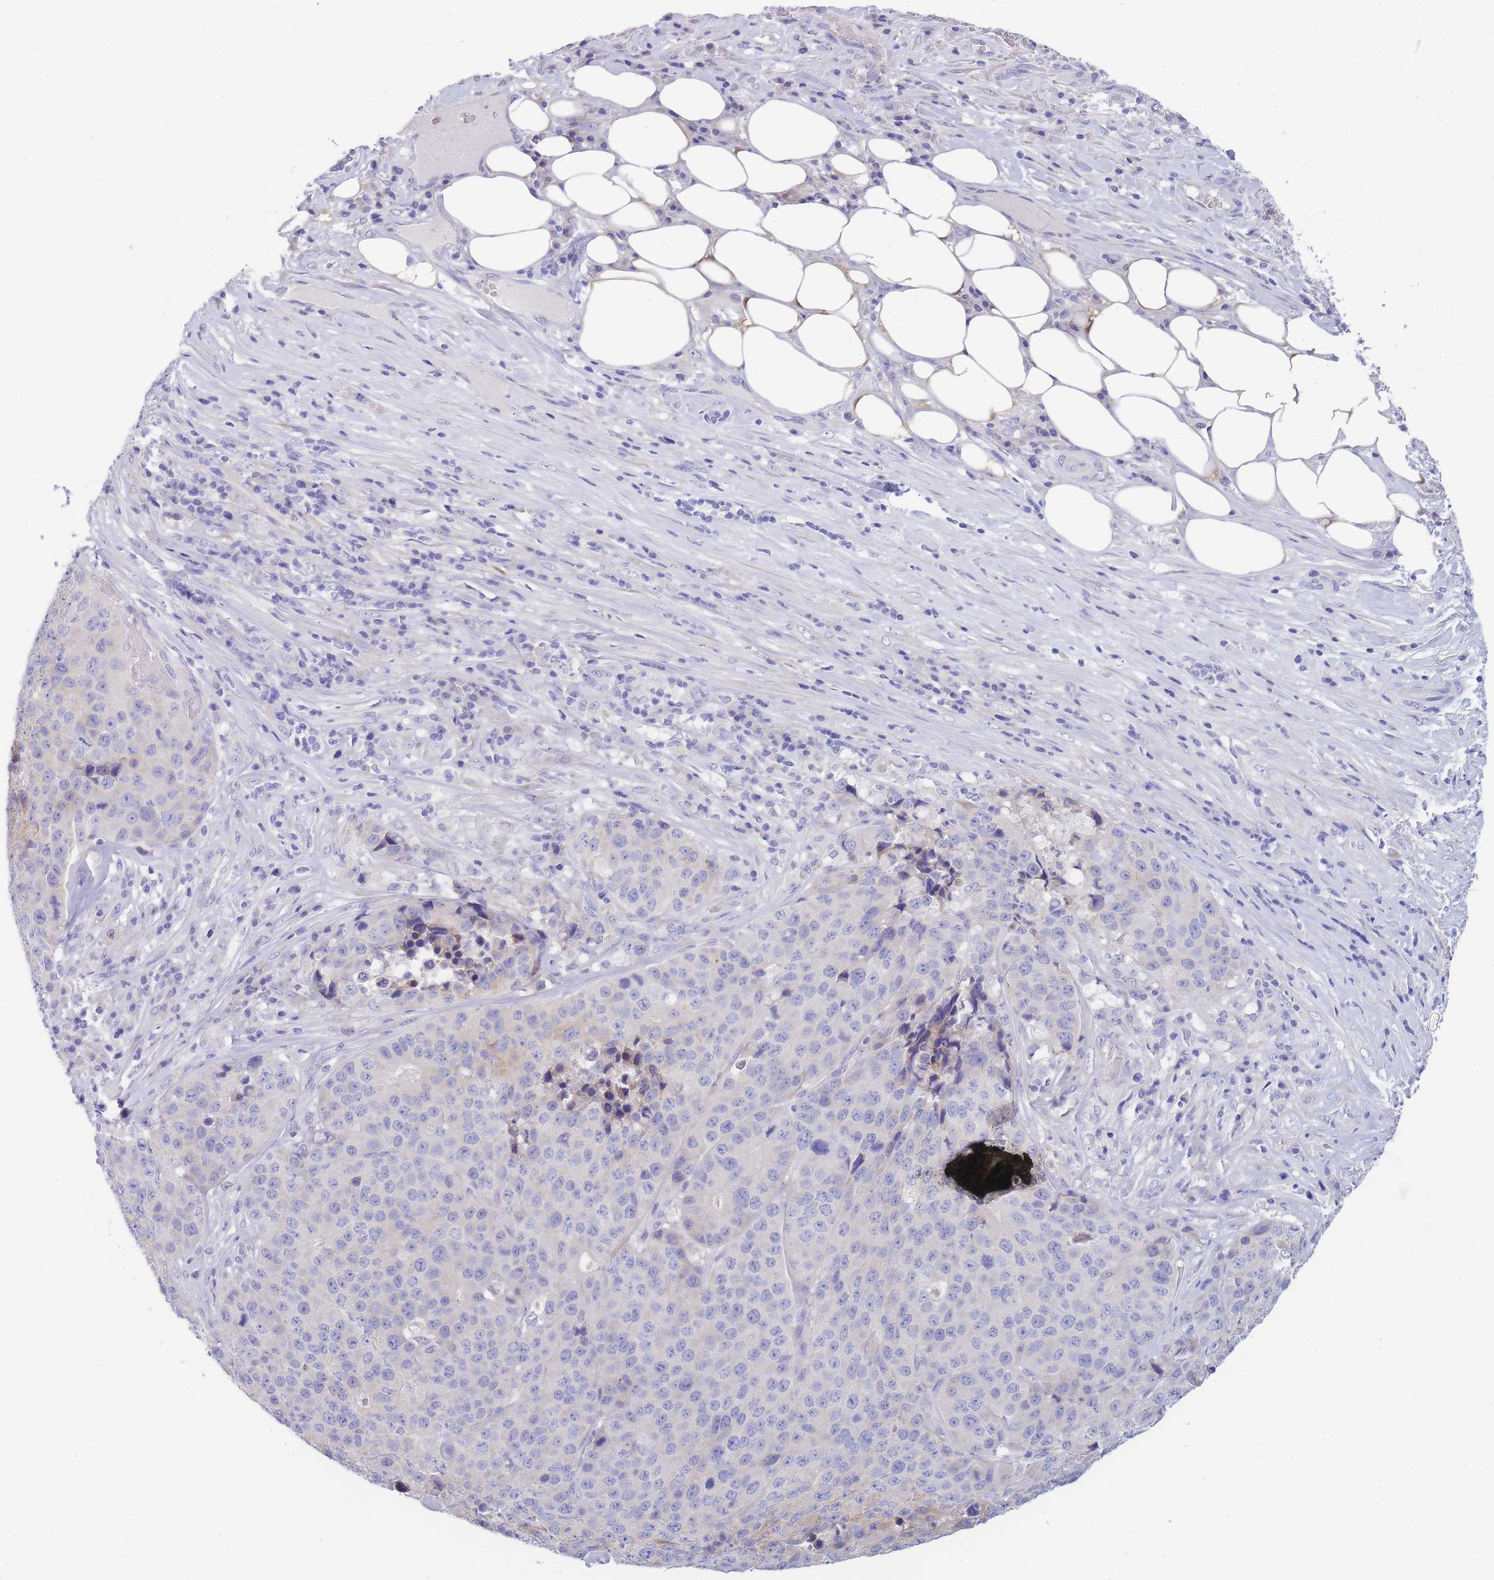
{"staining": {"intensity": "negative", "quantity": "none", "location": "none"}, "tissue": "stomach cancer", "cell_type": "Tumor cells", "image_type": "cancer", "snomed": [{"axis": "morphology", "description": "Adenocarcinoma, NOS"}, {"axis": "topography", "description": "Stomach"}], "caption": "A high-resolution micrograph shows immunohistochemistry (IHC) staining of stomach cancer, which reveals no significant positivity in tumor cells.", "gene": "PCDHB3", "patient": {"sex": "male", "age": 71}}